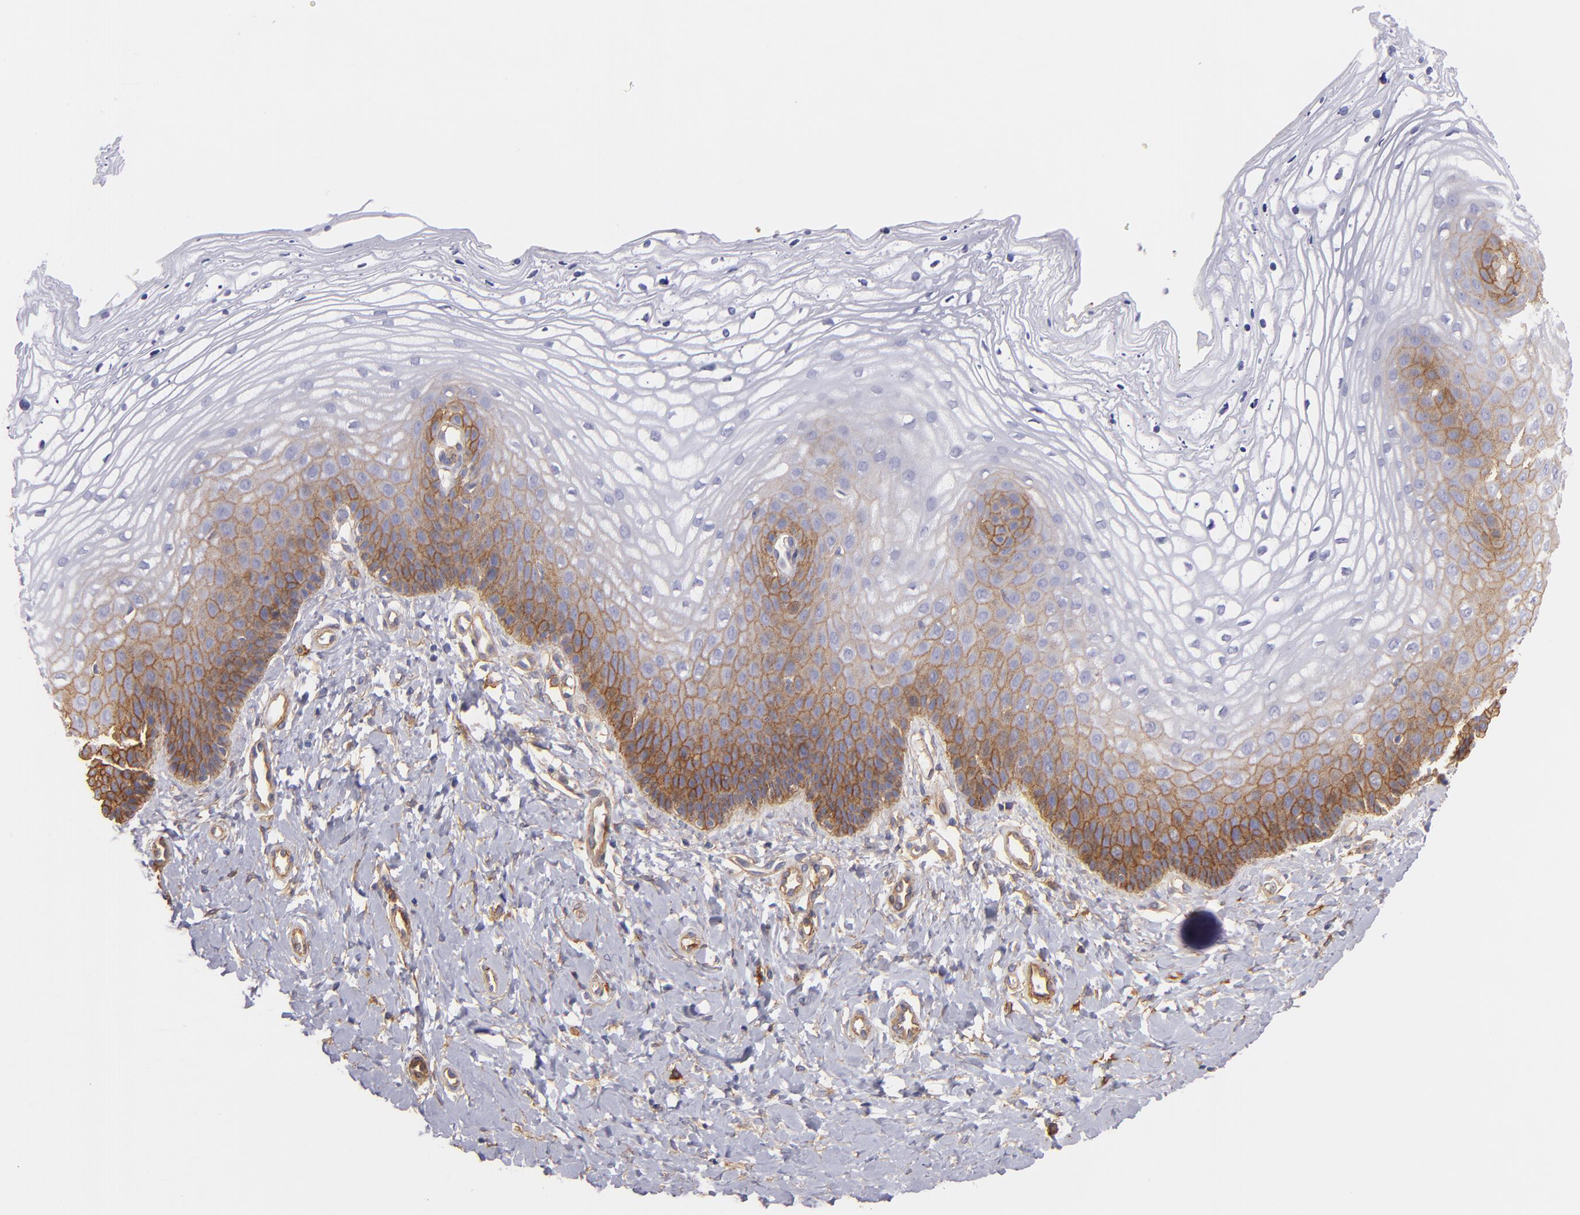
{"staining": {"intensity": "weak", "quantity": "25%-75%", "location": "cytoplasmic/membranous"}, "tissue": "vagina", "cell_type": "Squamous epithelial cells", "image_type": "normal", "snomed": [{"axis": "morphology", "description": "Normal tissue, NOS"}, {"axis": "topography", "description": "Vagina"}], "caption": "Immunohistochemistry (IHC) image of unremarkable vagina stained for a protein (brown), which displays low levels of weak cytoplasmic/membranous expression in approximately 25%-75% of squamous epithelial cells.", "gene": "CD151", "patient": {"sex": "female", "age": 68}}